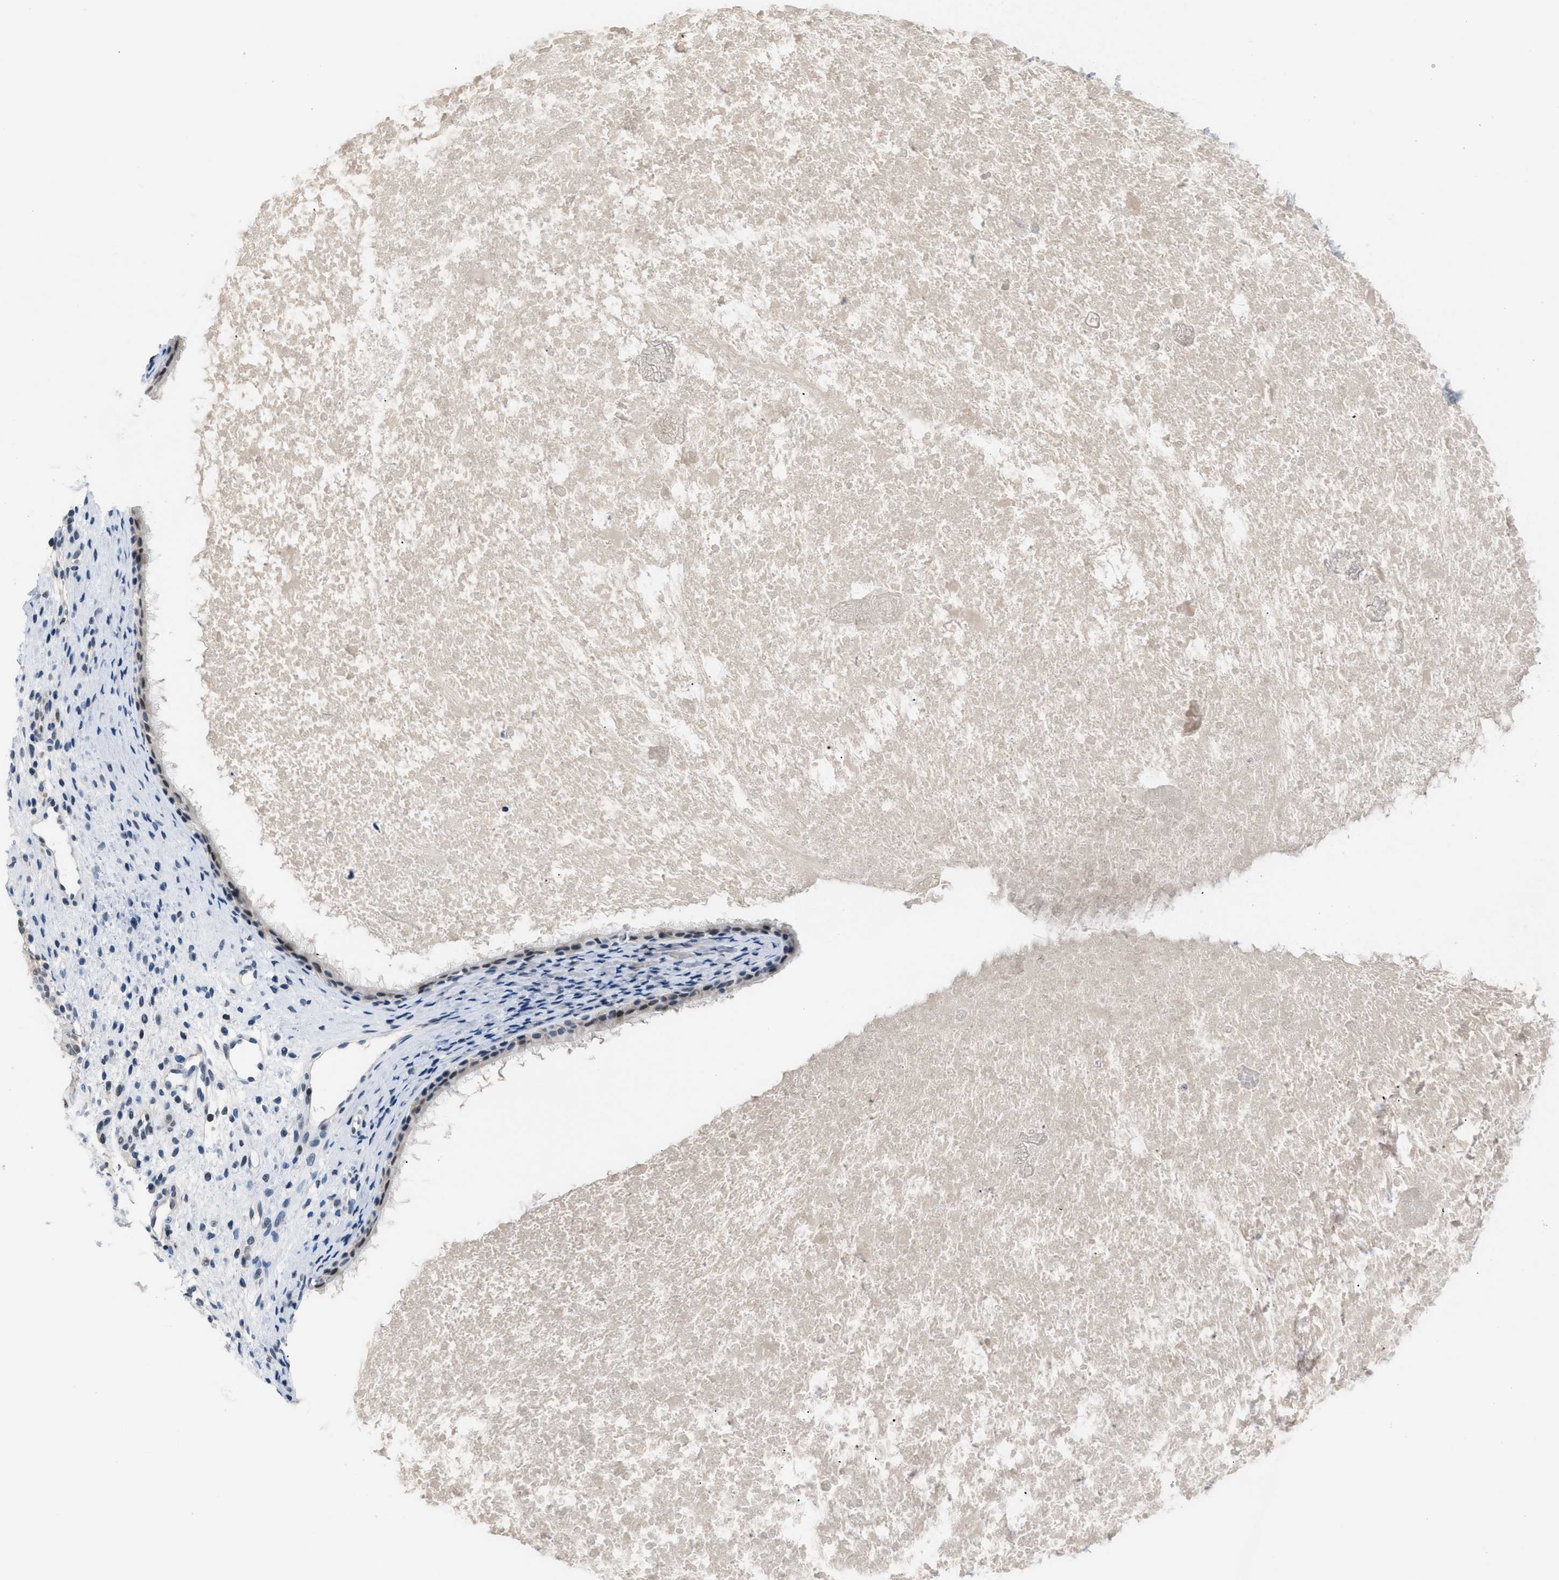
{"staining": {"intensity": "weak", "quantity": "25%-75%", "location": "cytoplasmic/membranous"}, "tissue": "nasopharynx", "cell_type": "Respiratory epithelial cells", "image_type": "normal", "snomed": [{"axis": "morphology", "description": "Normal tissue, NOS"}, {"axis": "topography", "description": "Nasopharynx"}], "caption": "Immunohistochemical staining of benign nasopharynx exhibits 25%-75% levels of weak cytoplasmic/membranous protein expression in about 25%-75% of respiratory epithelial cells.", "gene": "KCNC3", "patient": {"sex": "male", "age": 22}}